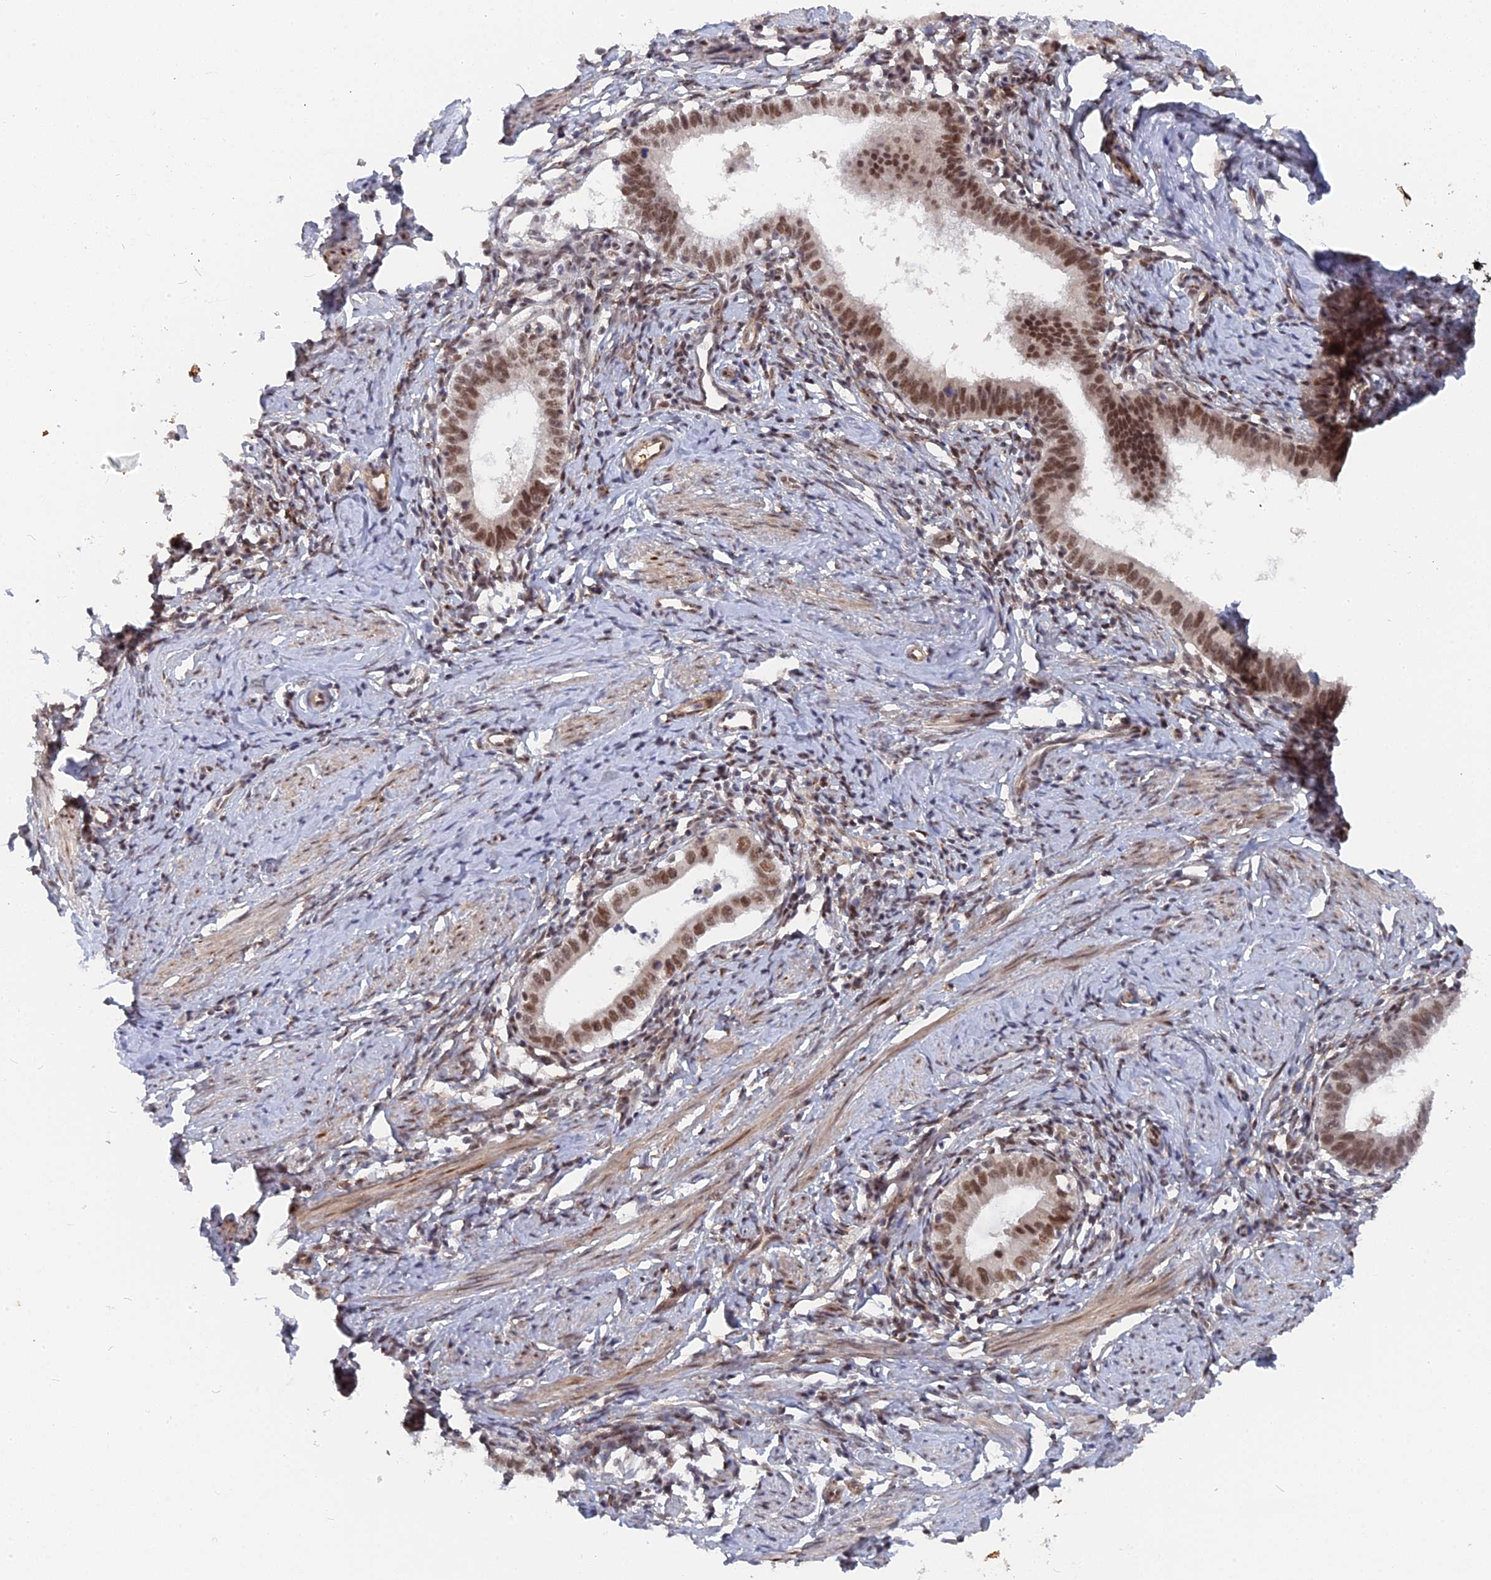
{"staining": {"intensity": "moderate", "quantity": ">75%", "location": "nuclear"}, "tissue": "cervical cancer", "cell_type": "Tumor cells", "image_type": "cancer", "snomed": [{"axis": "morphology", "description": "Adenocarcinoma, NOS"}, {"axis": "topography", "description": "Cervix"}], "caption": "This image reveals immunohistochemistry (IHC) staining of human cervical cancer (adenocarcinoma), with medium moderate nuclear staining in approximately >75% of tumor cells.", "gene": "CCDC85A", "patient": {"sex": "female", "age": 36}}